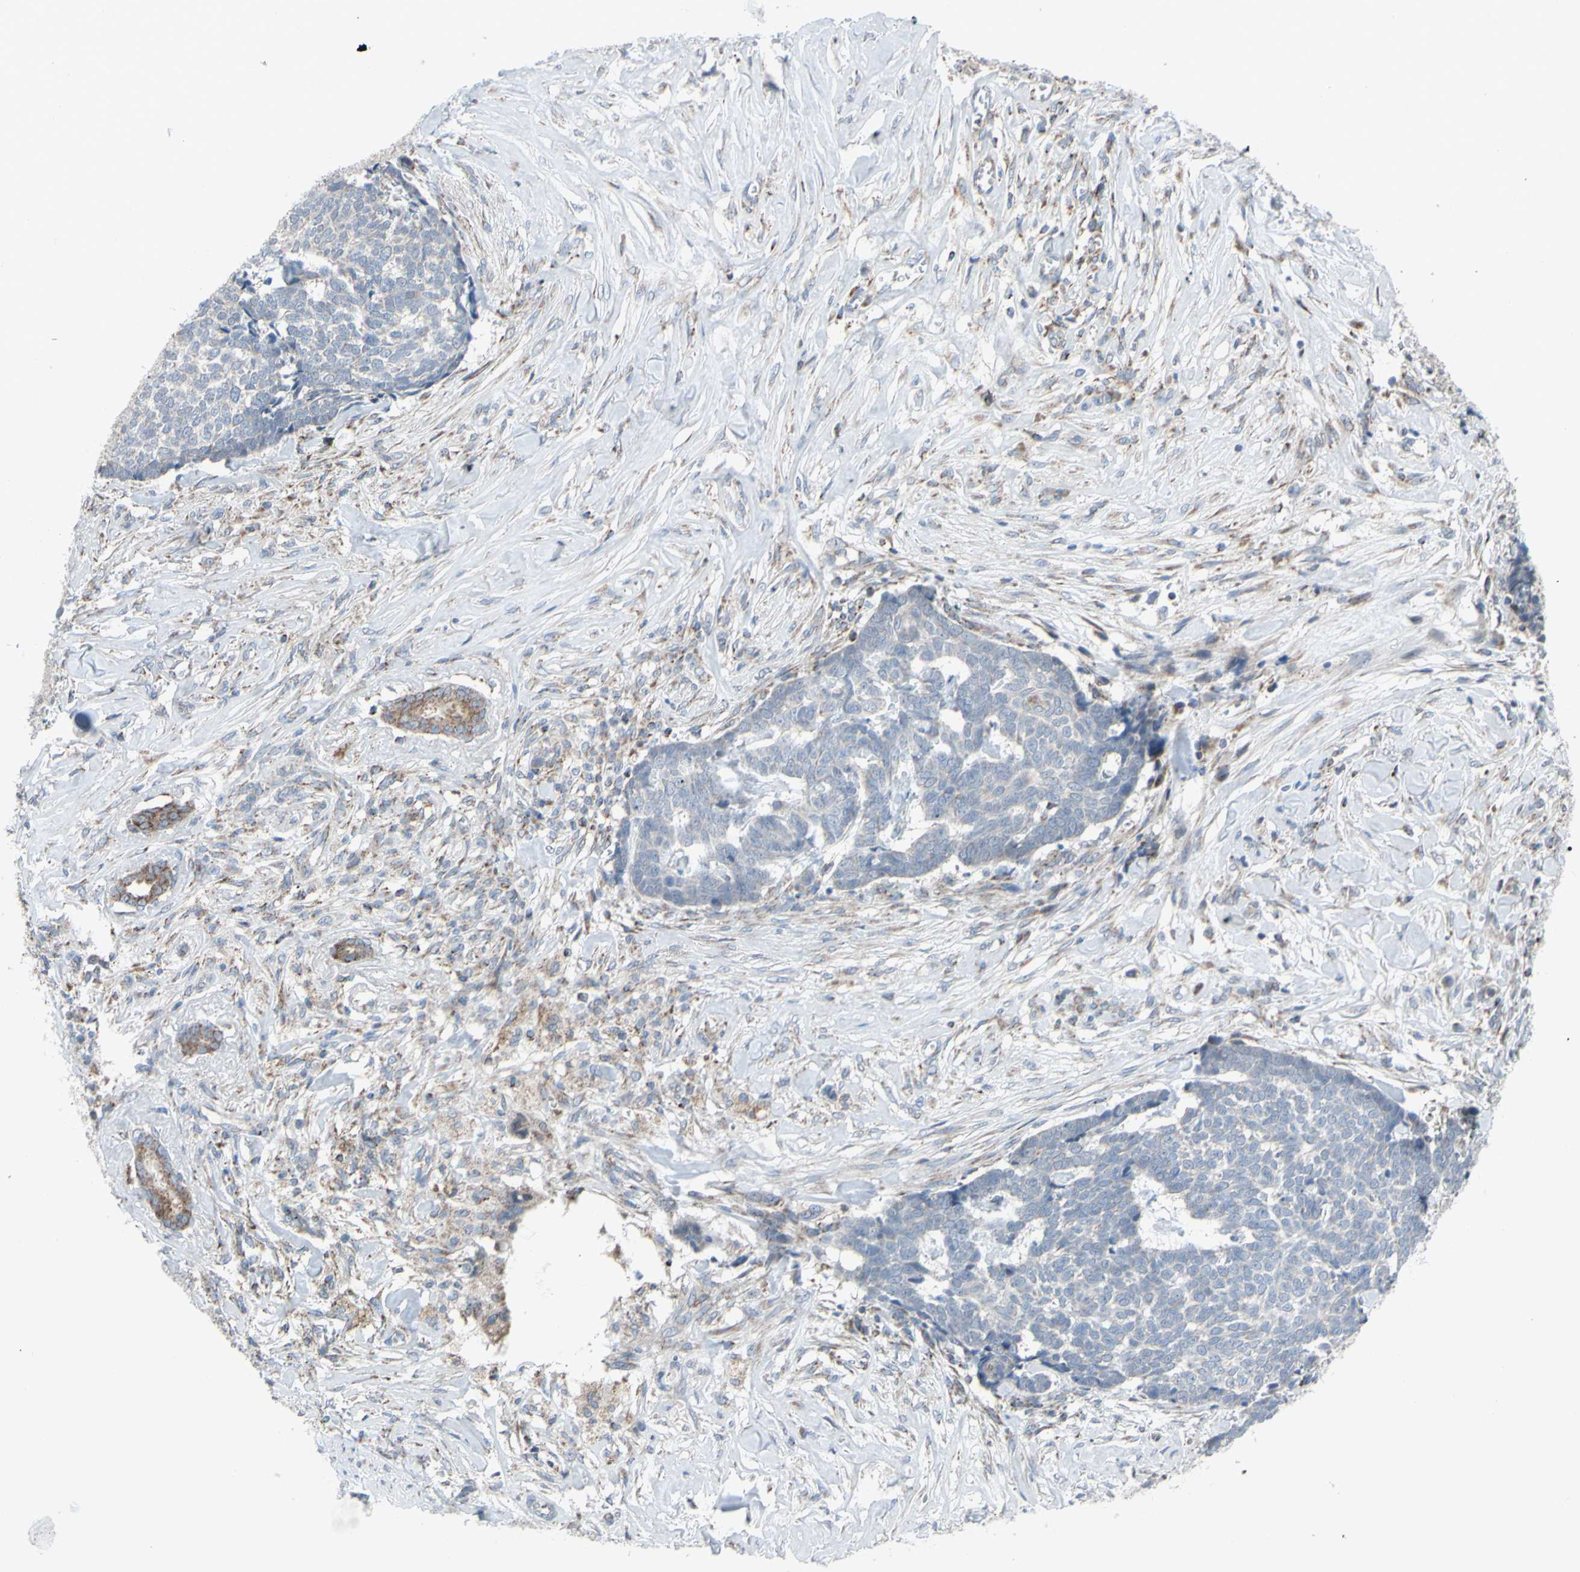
{"staining": {"intensity": "negative", "quantity": "none", "location": "none"}, "tissue": "skin cancer", "cell_type": "Tumor cells", "image_type": "cancer", "snomed": [{"axis": "morphology", "description": "Basal cell carcinoma"}, {"axis": "topography", "description": "Skin"}], "caption": "Skin cancer was stained to show a protein in brown. There is no significant staining in tumor cells.", "gene": "GLT8D1", "patient": {"sex": "male", "age": 84}}